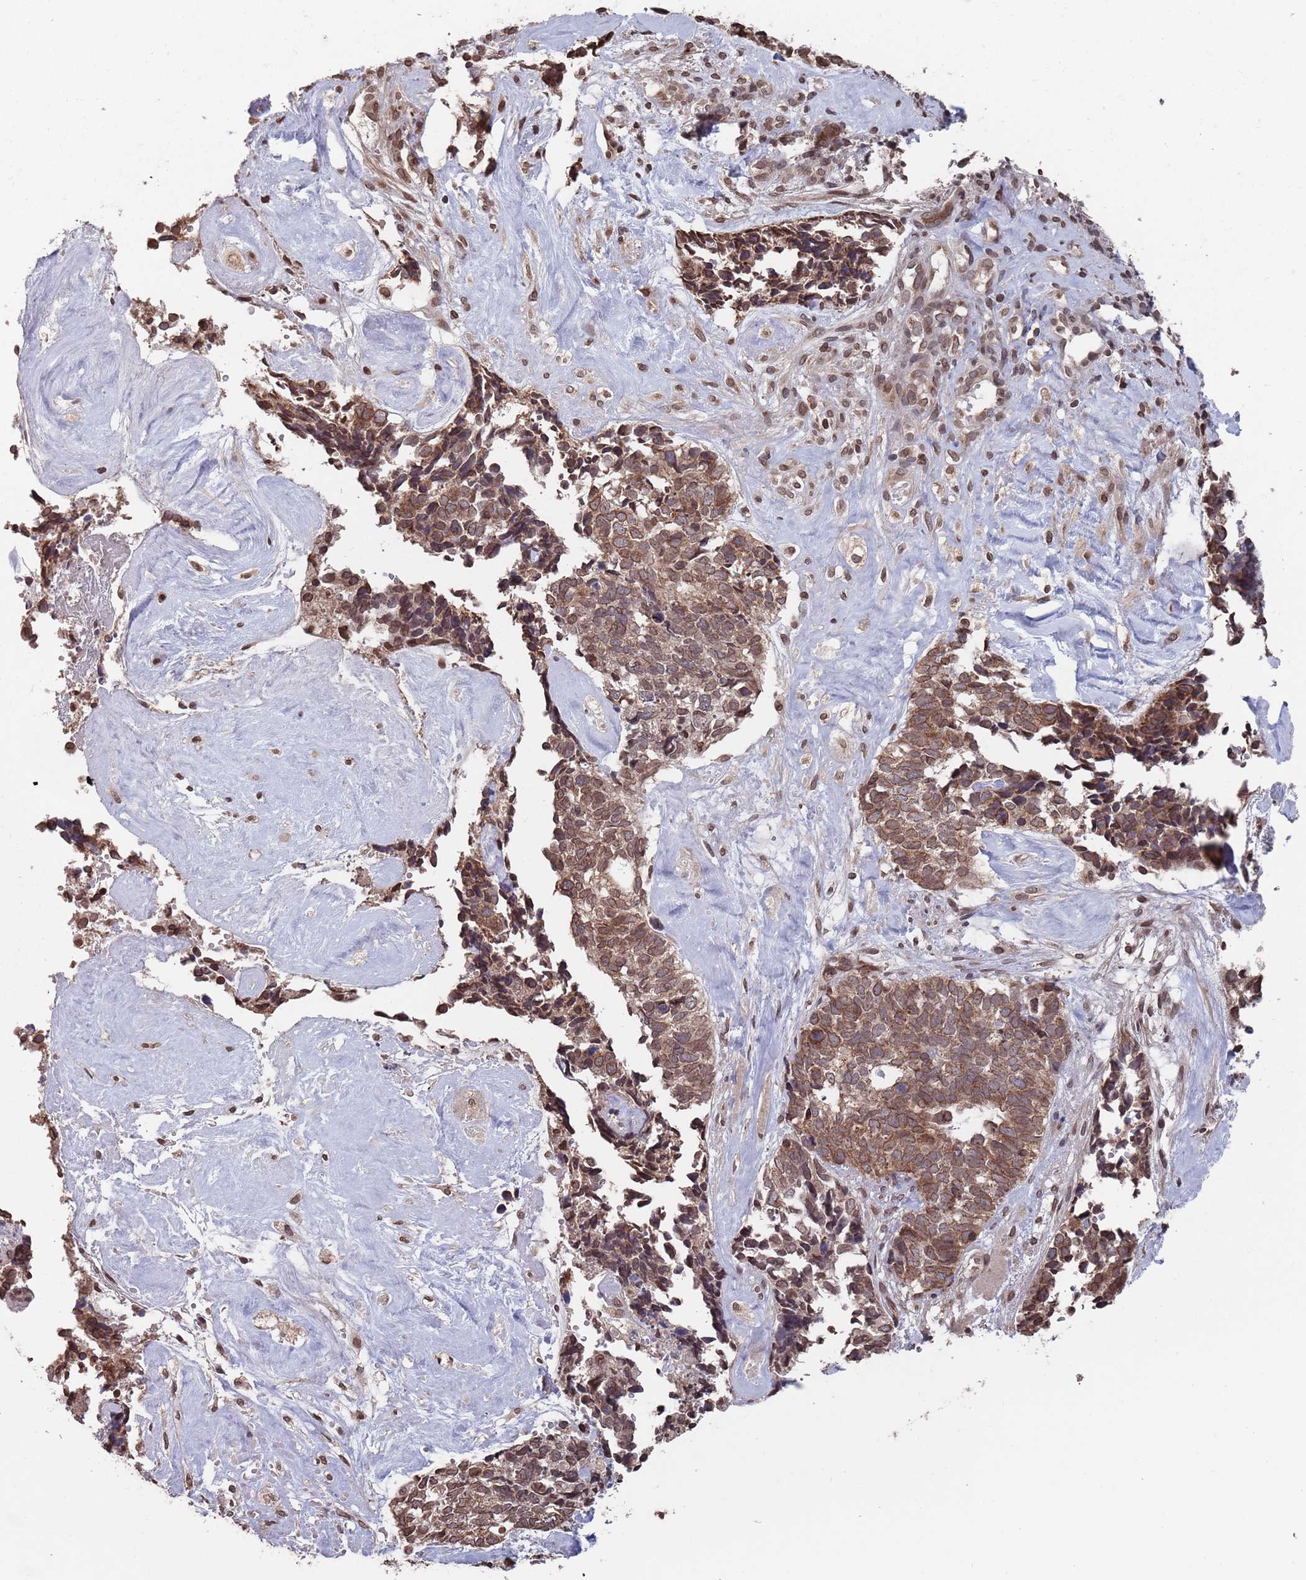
{"staining": {"intensity": "moderate", "quantity": ">75%", "location": "cytoplasmic/membranous,nuclear"}, "tissue": "cervical cancer", "cell_type": "Tumor cells", "image_type": "cancer", "snomed": [{"axis": "morphology", "description": "Squamous cell carcinoma, NOS"}, {"axis": "topography", "description": "Cervix"}], "caption": "A brown stain highlights moderate cytoplasmic/membranous and nuclear positivity of a protein in human squamous cell carcinoma (cervical) tumor cells.", "gene": "SDHAF3", "patient": {"sex": "female", "age": 63}}